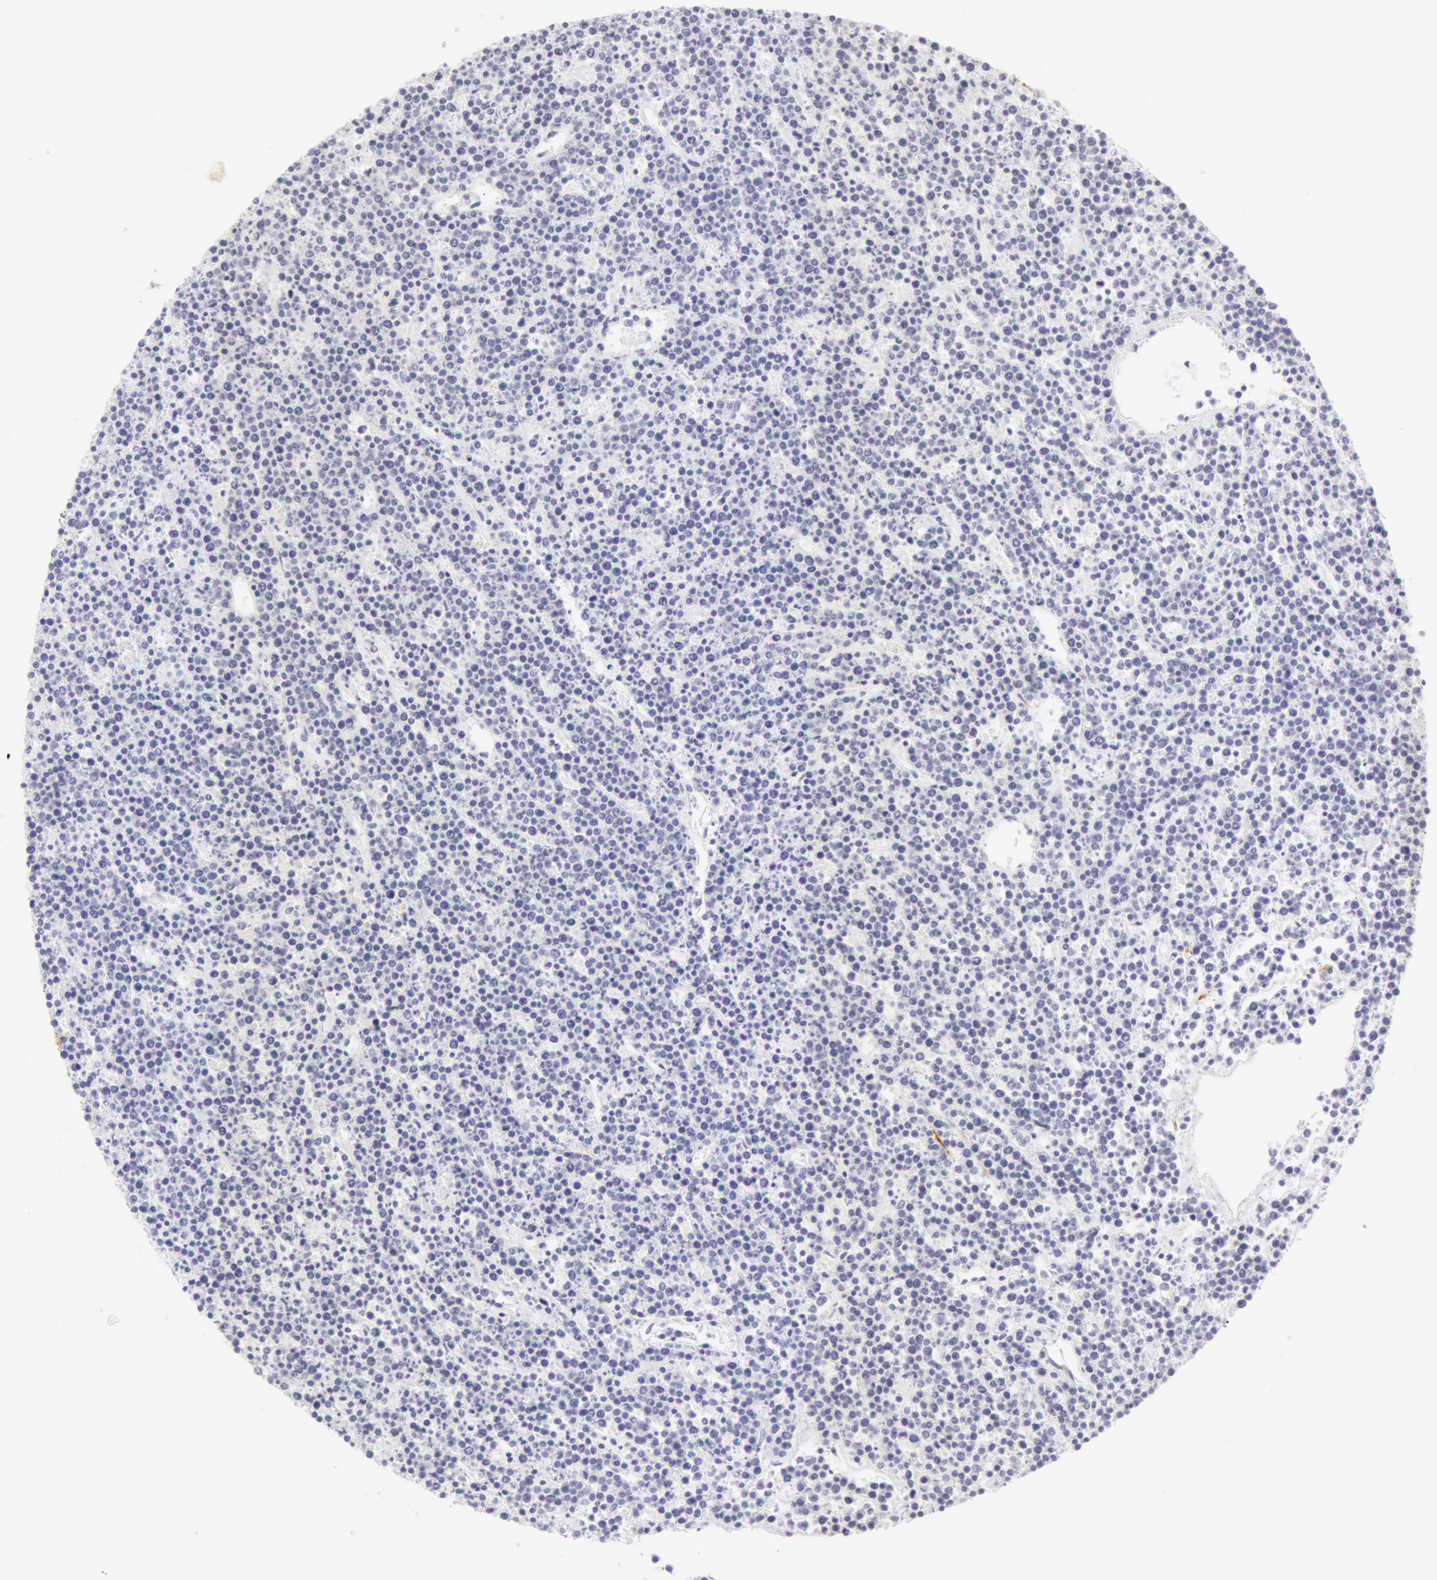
{"staining": {"intensity": "negative", "quantity": "none", "location": "none"}, "tissue": "lymphoma", "cell_type": "Tumor cells", "image_type": "cancer", "snomed": [{"axis": "morphology", "description": "Malignant lymphoma, non-Hodgkin's type, High grade"}, {"axis": "topography", "description": "Ovary"}], "caption": "Immunohistochemistry image of human high-grade malignant lymphoma, non-Hodgkin's type stained for a protein (brown), which exhibits no expression in tumor cells.", "gene": "KRT8", "patient": {"sex": "female", "age": 56}}